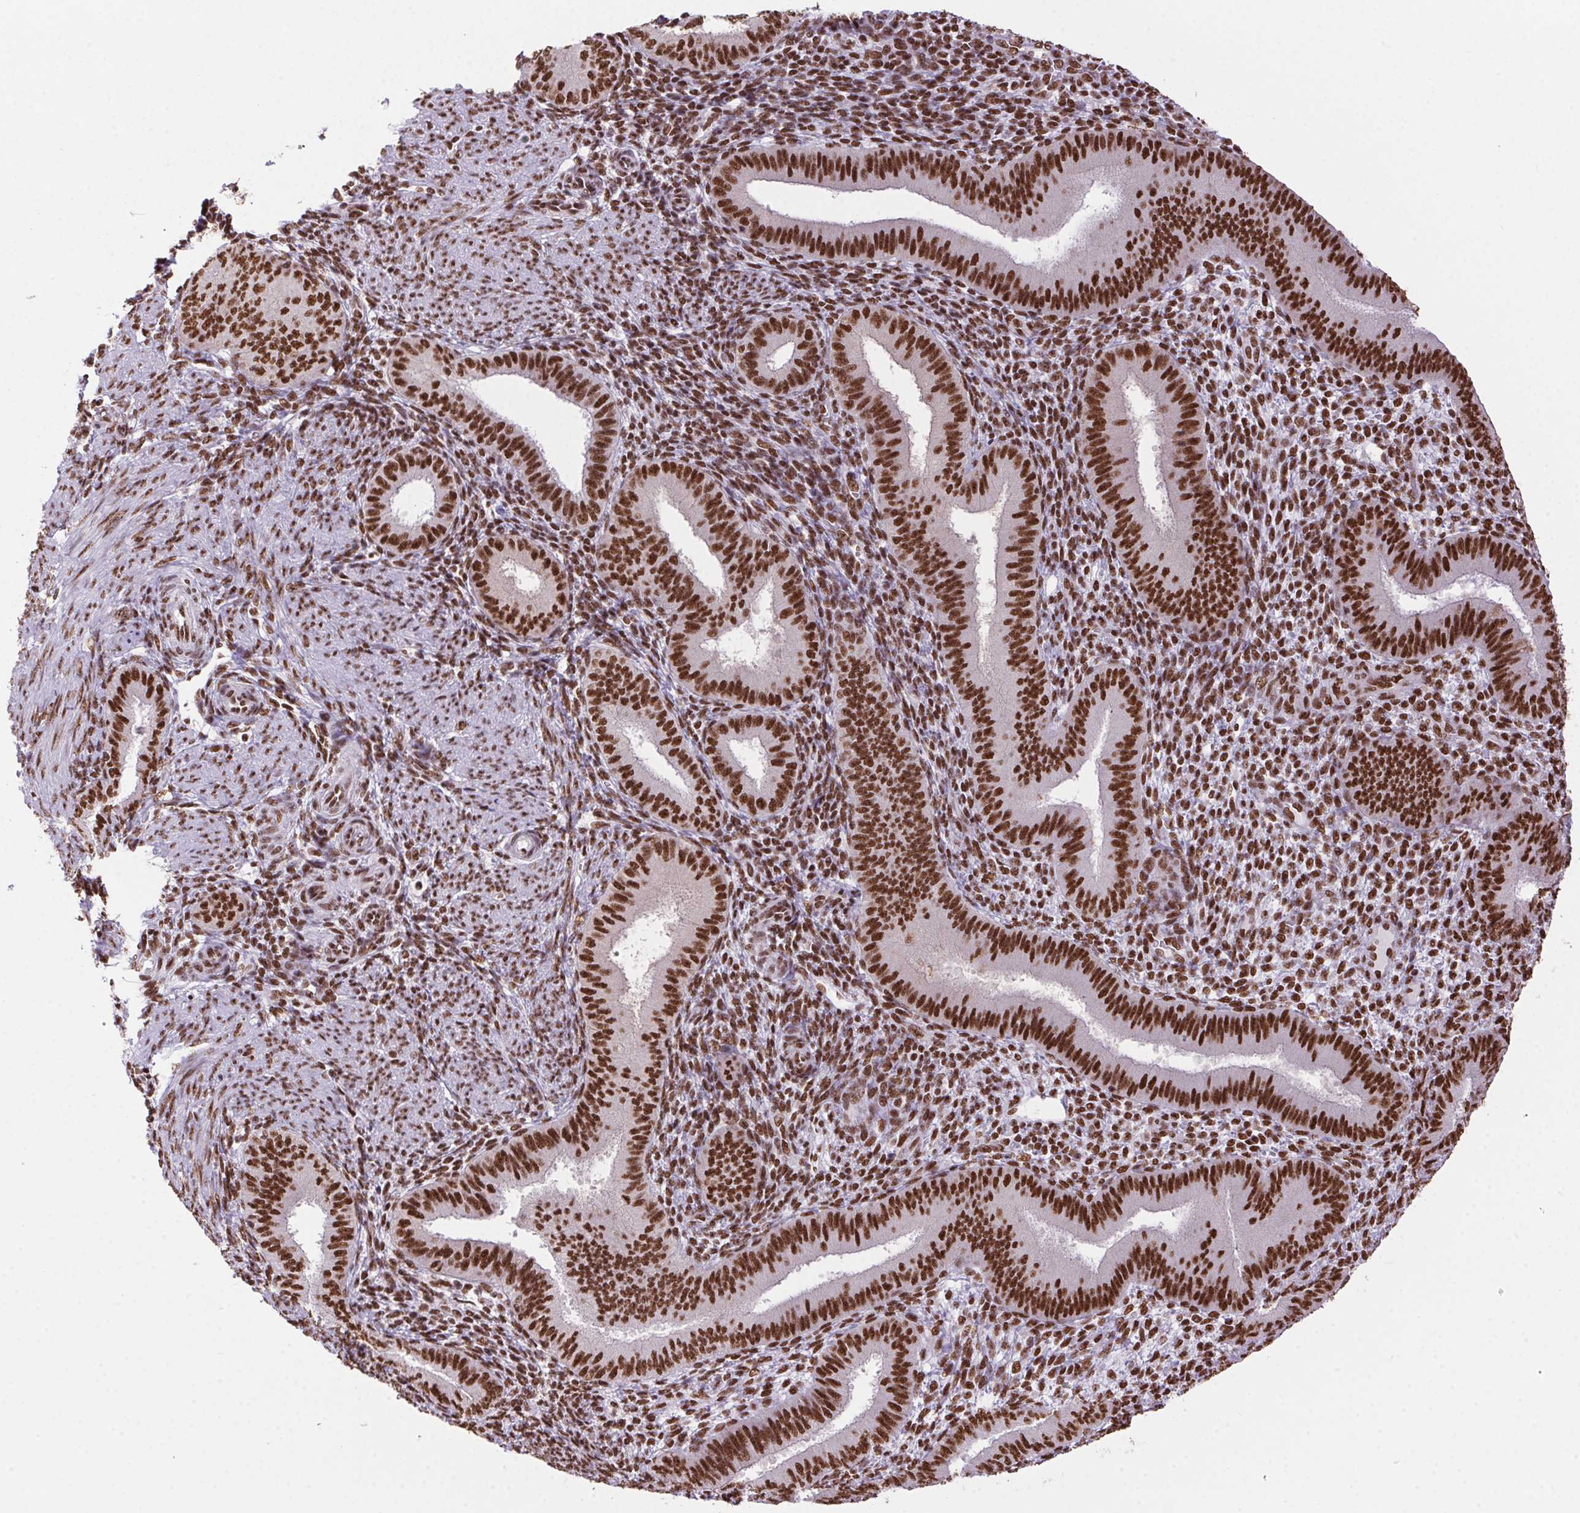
{"staining": {"intensity": "strong", "quantity": "25%-75%", "location": "nuclear"}, "tissue": "endometrium", "cell_type": "Cells in endometrial stroma", "image_type": "normal", "snomed": [{"axis": "morphology", "description": "Normal tissue, NOS"}, {"axis": "topography", "description": "Endometrium"}], "caption": "Endometrium stained with DAB immunohistochemistry (IHC) reveals high levels of strong nuclear expression in about 25%-75% of cells in endometrial stroma.", "gene": "ZNF207", "patient": {"sex": "female", "age": 39}}